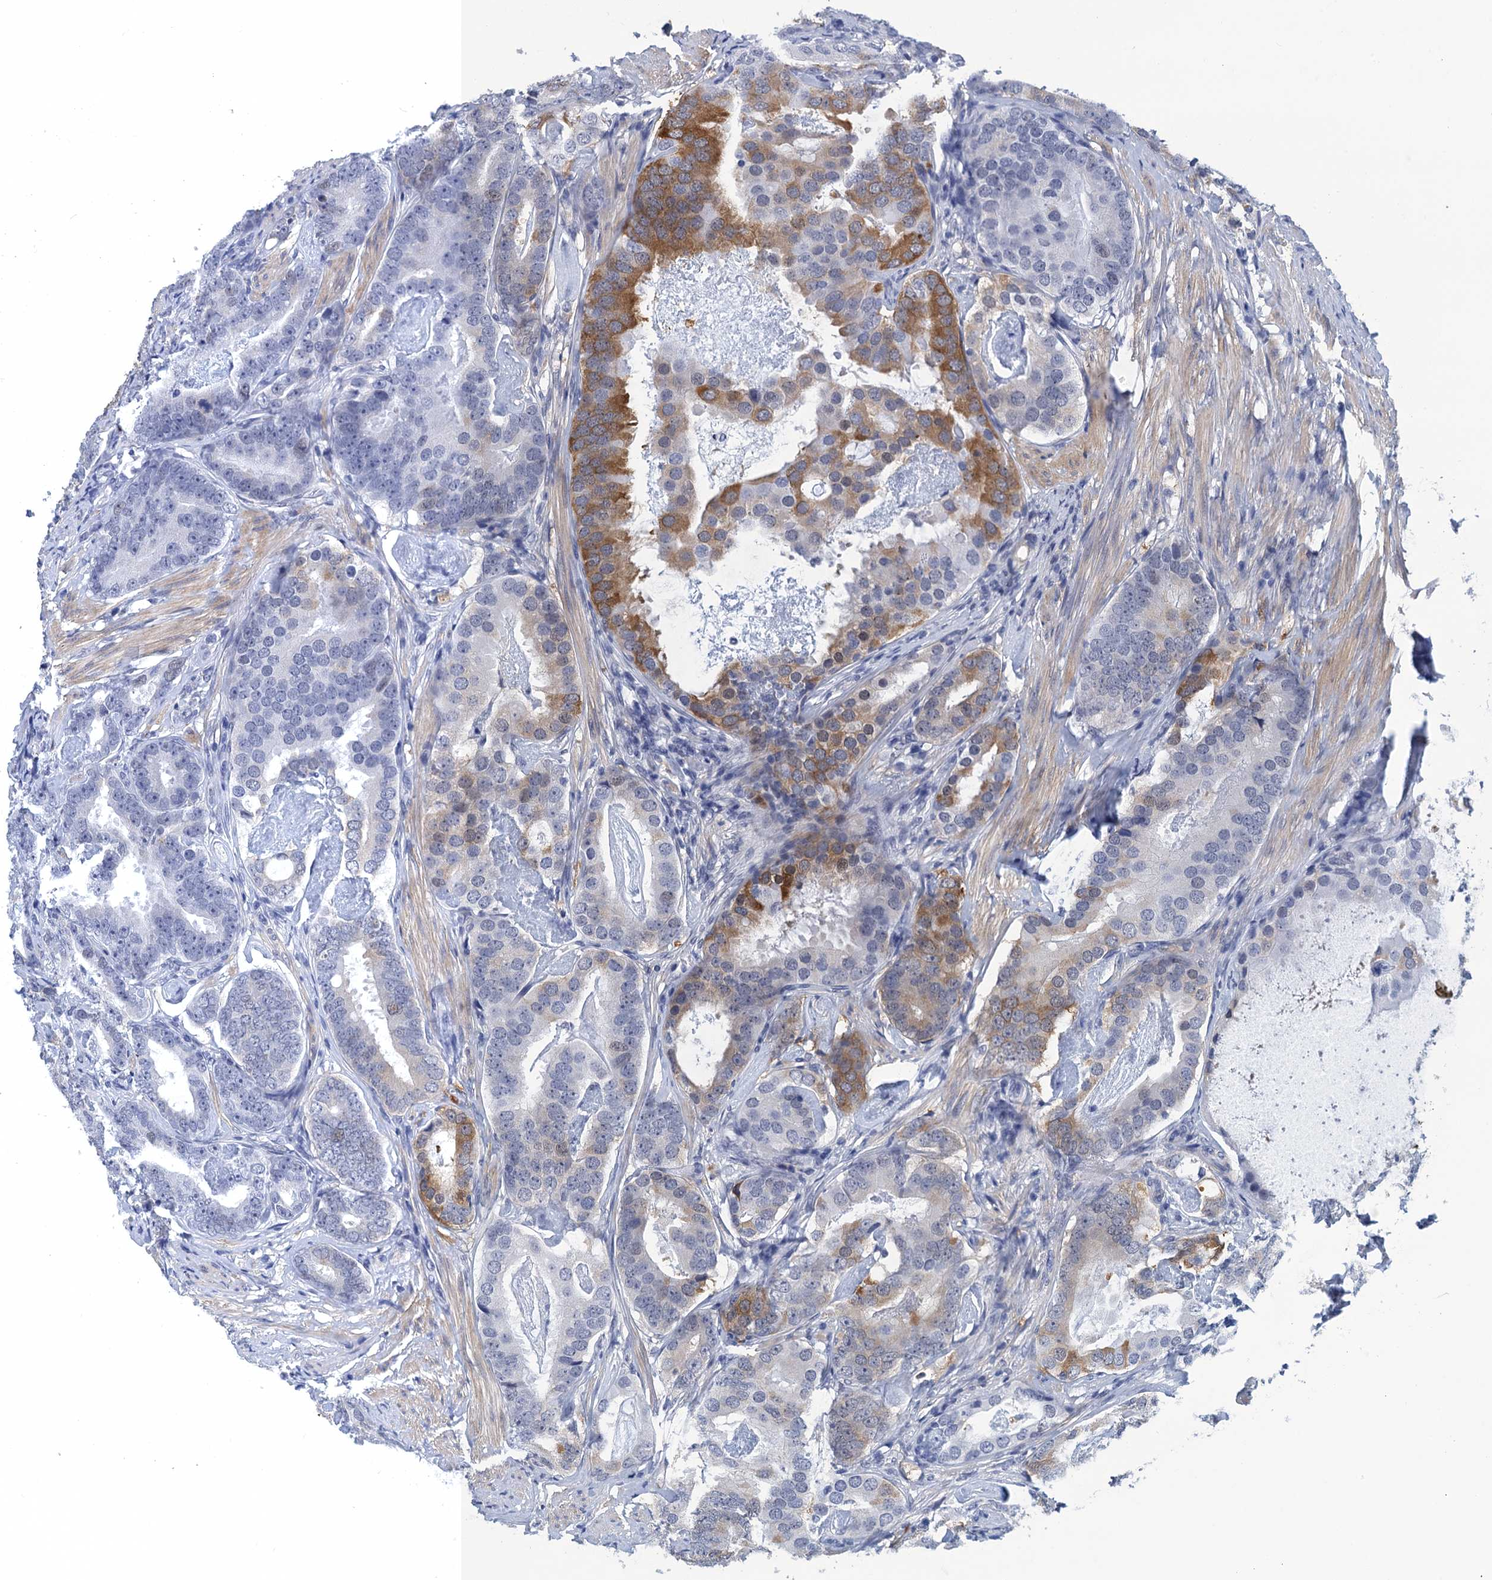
{"staining": {"intensity": "moderate", "quantity": "<25%", "location": "cytoplasmic/membranous"}, "tissue": "prostate cancer", "cell_type": "Tumor cells", "image_type": "cancer", "snomed": [{"axis": "morphology", "description": "Adenocarcinoma, Low grade"}, {"axis": "topography", "description": "Prostate"}], "caption": "Tumor cells exhibit low levels of moderate cytoplasmic/membranous staining in approximately <25% of cells in human prostate cancer.", "gene": "GINS3", "patient": {"sex": "male", "age": 71}}